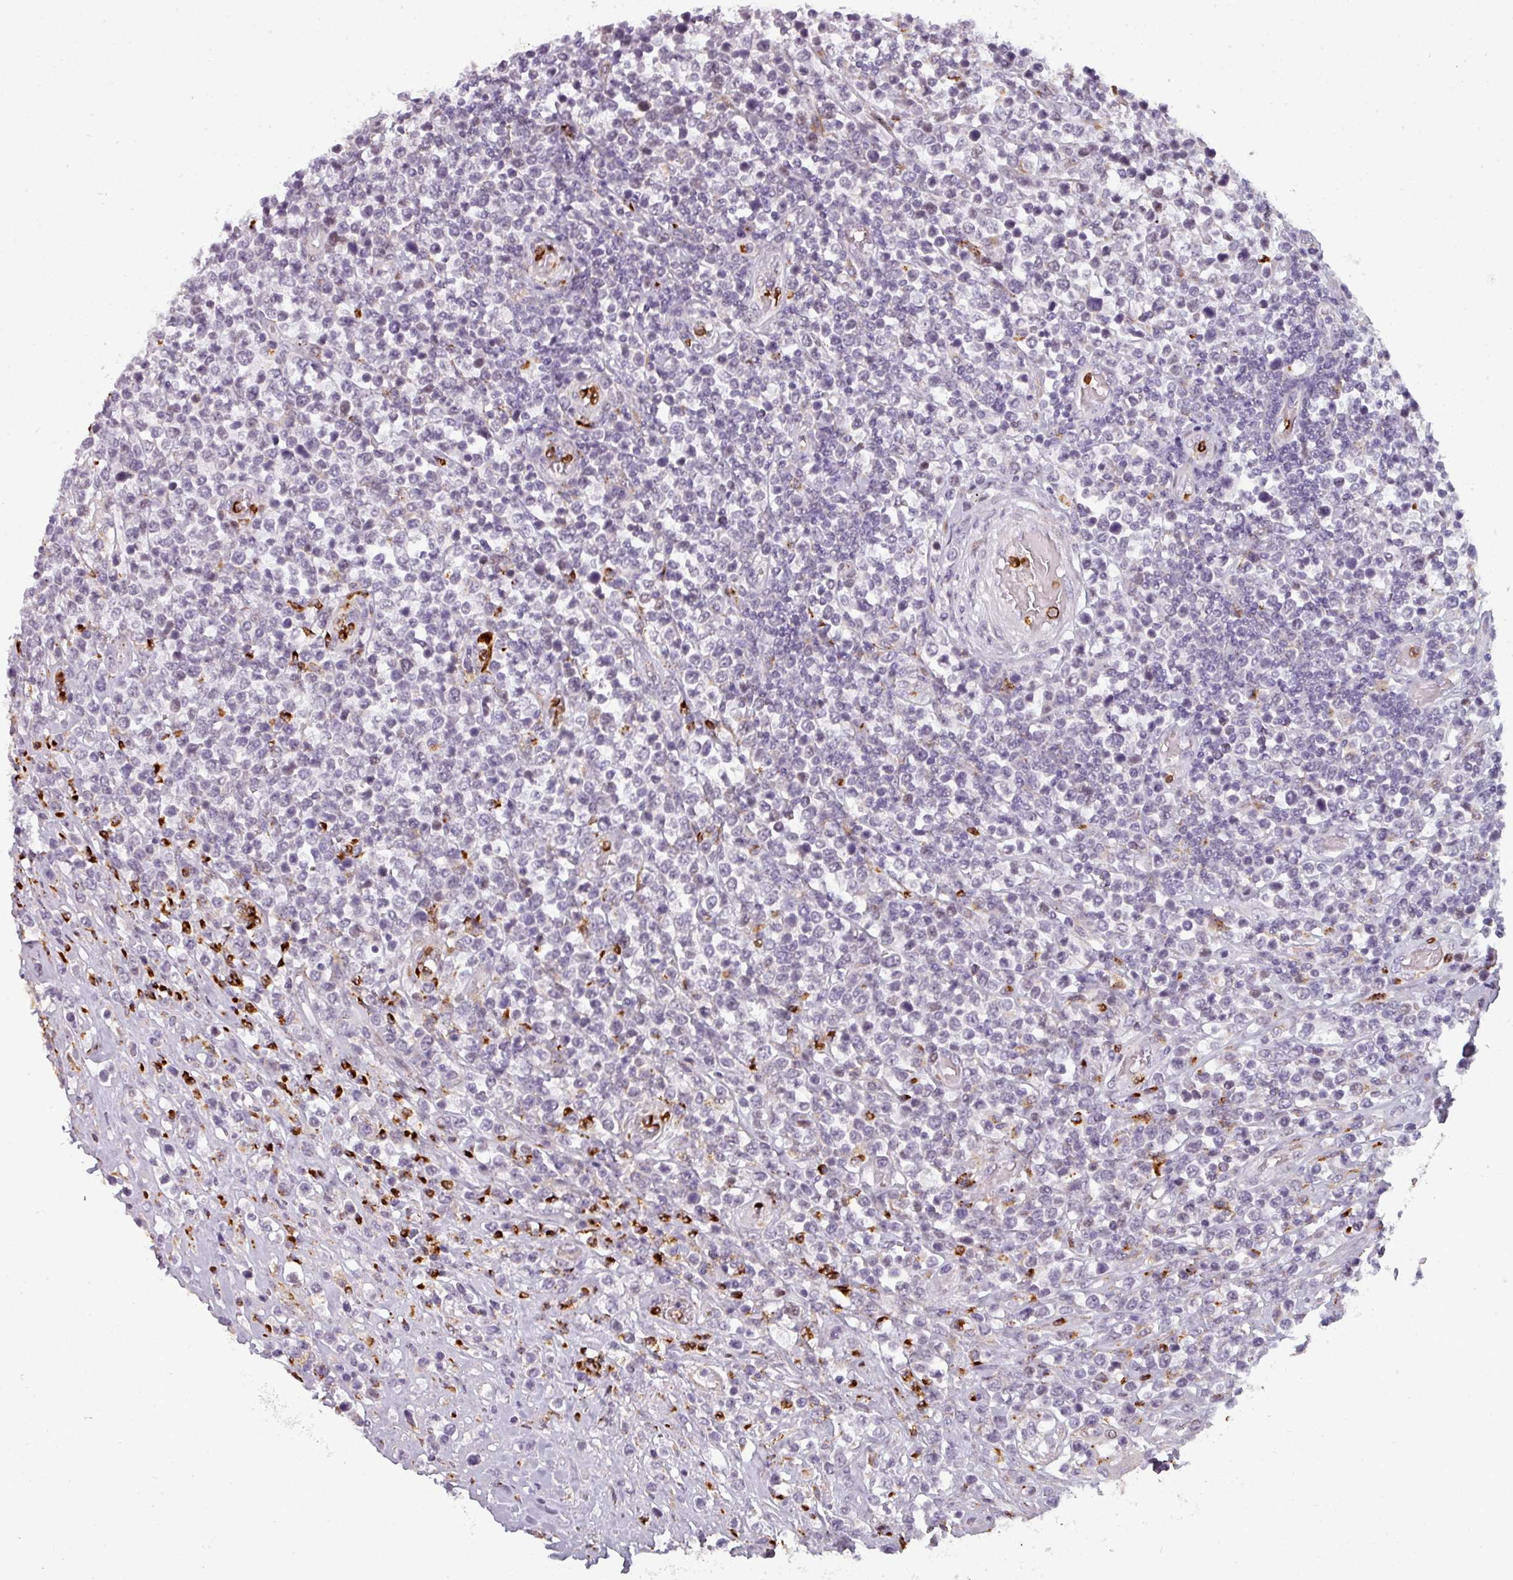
{"staining": {"intensity": "negative", "quantity": "none", "location": "none"}, "tissue": "lymphoma", "cell_type": "Tumor cells", "image_type": "cancer", "snomed": [{"axis": "morphology", "description": "Malignant lymphoma, non-Hodgkin's type, High grade"}, {"axis": "topography", "description": "Soft tissue"}], "caption": "A photomicrograph of high-grade malignant lymphoma, non-Hodgkin's type stained for a protein displays no brown staining in tumor cells.", "gene": "TMEFF1", "patient": {"sex": "female", "age": 56}}